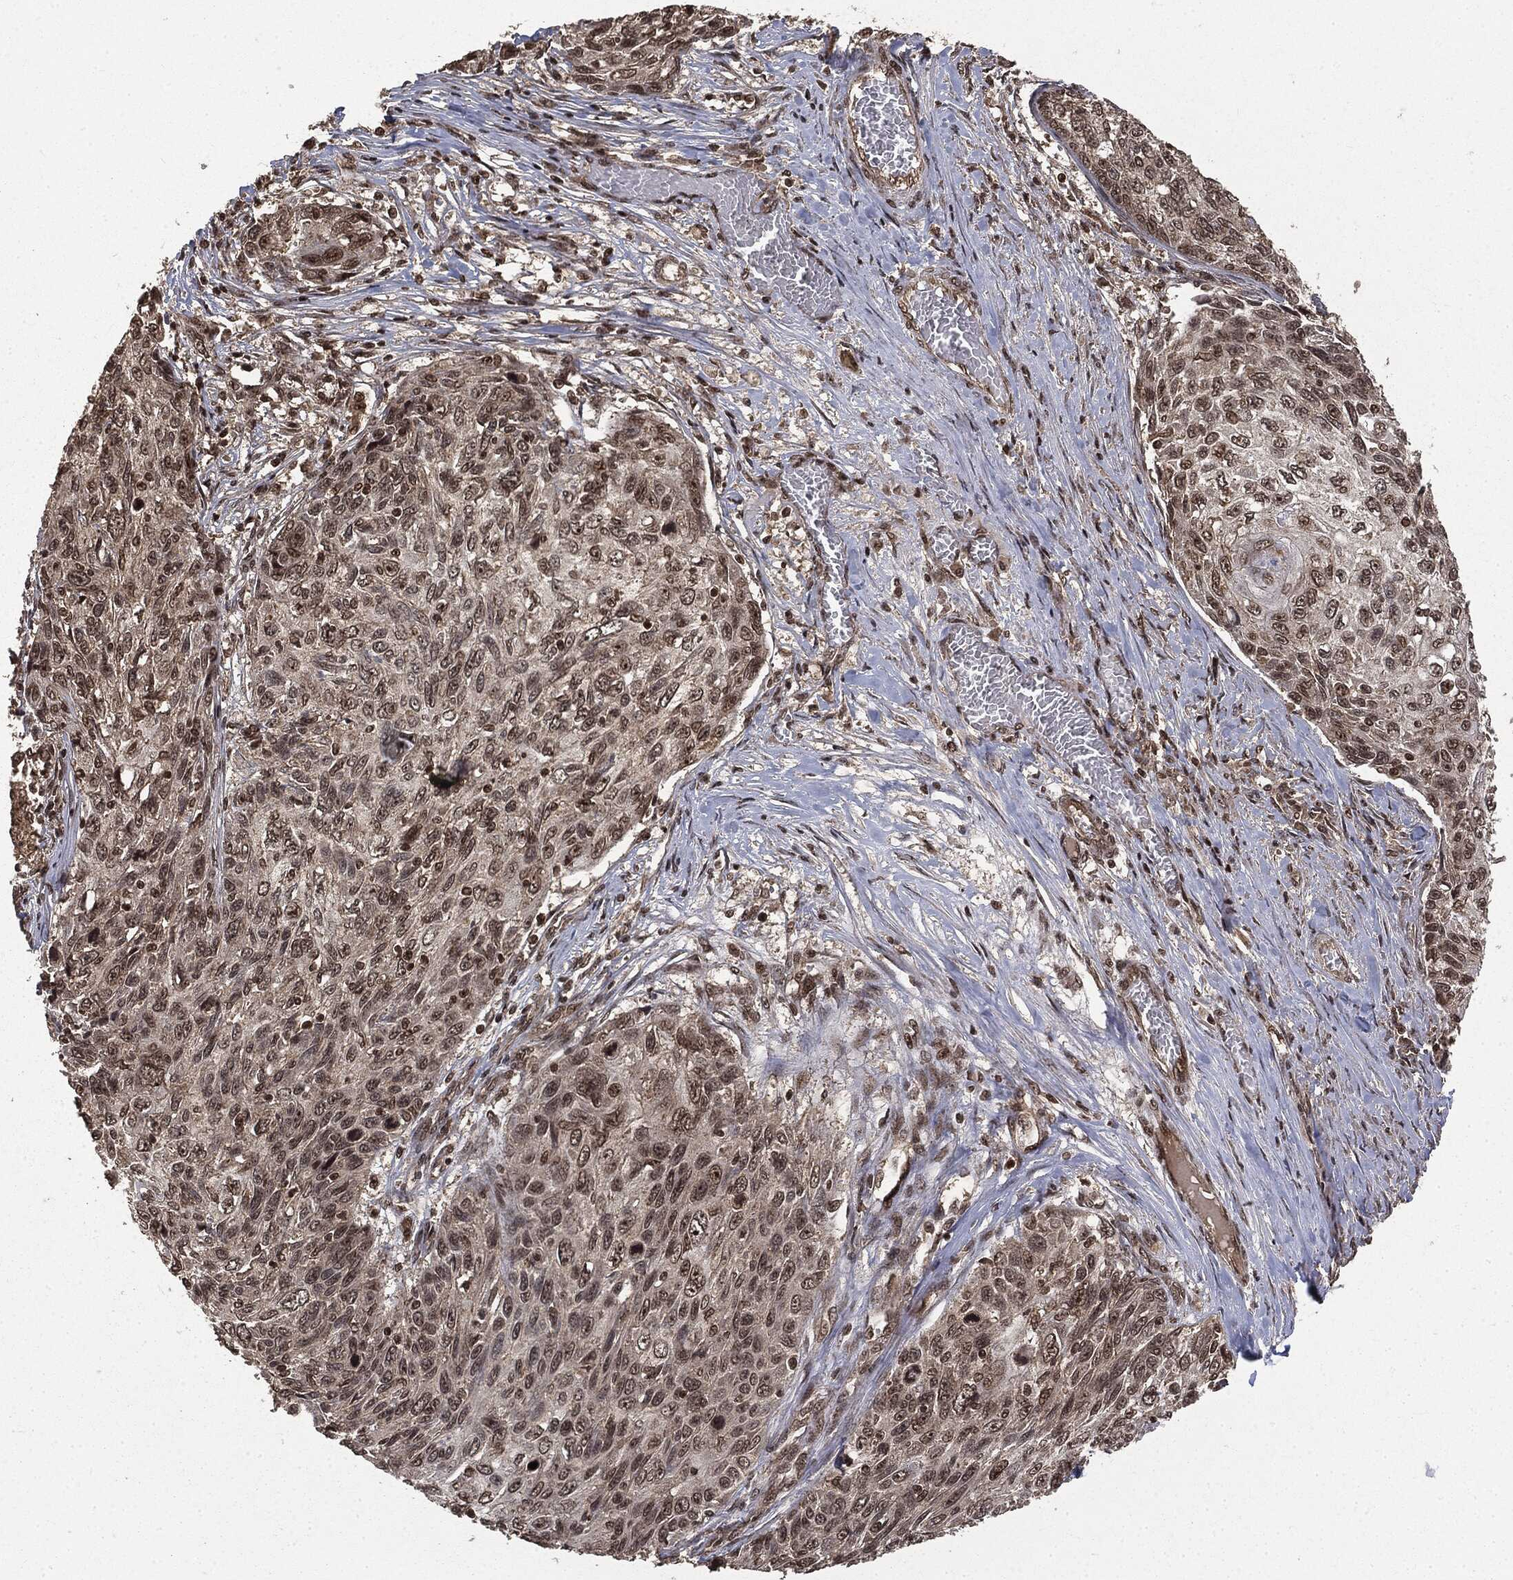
{"staining": {"intensity": "moderate", "quantity": "25%-75%", "location": "nuclear"}, "tissue": "skin cancer", "cell_type": "Tumor cells", "image_type": "cancer", "snomed": [{"axis": "morphology", "description": "Squamous cell carcinoma, NOS"}, {"axis": "topography", "description": "Skin"}], "caption": "Protein analysis of skin squamous cell carcinoma tissue reveals moderate nuclear expression in about 25%-75% of tumor cells.", "gene": "CTDP1", "patient": {"sex": "male", "age": 92}}